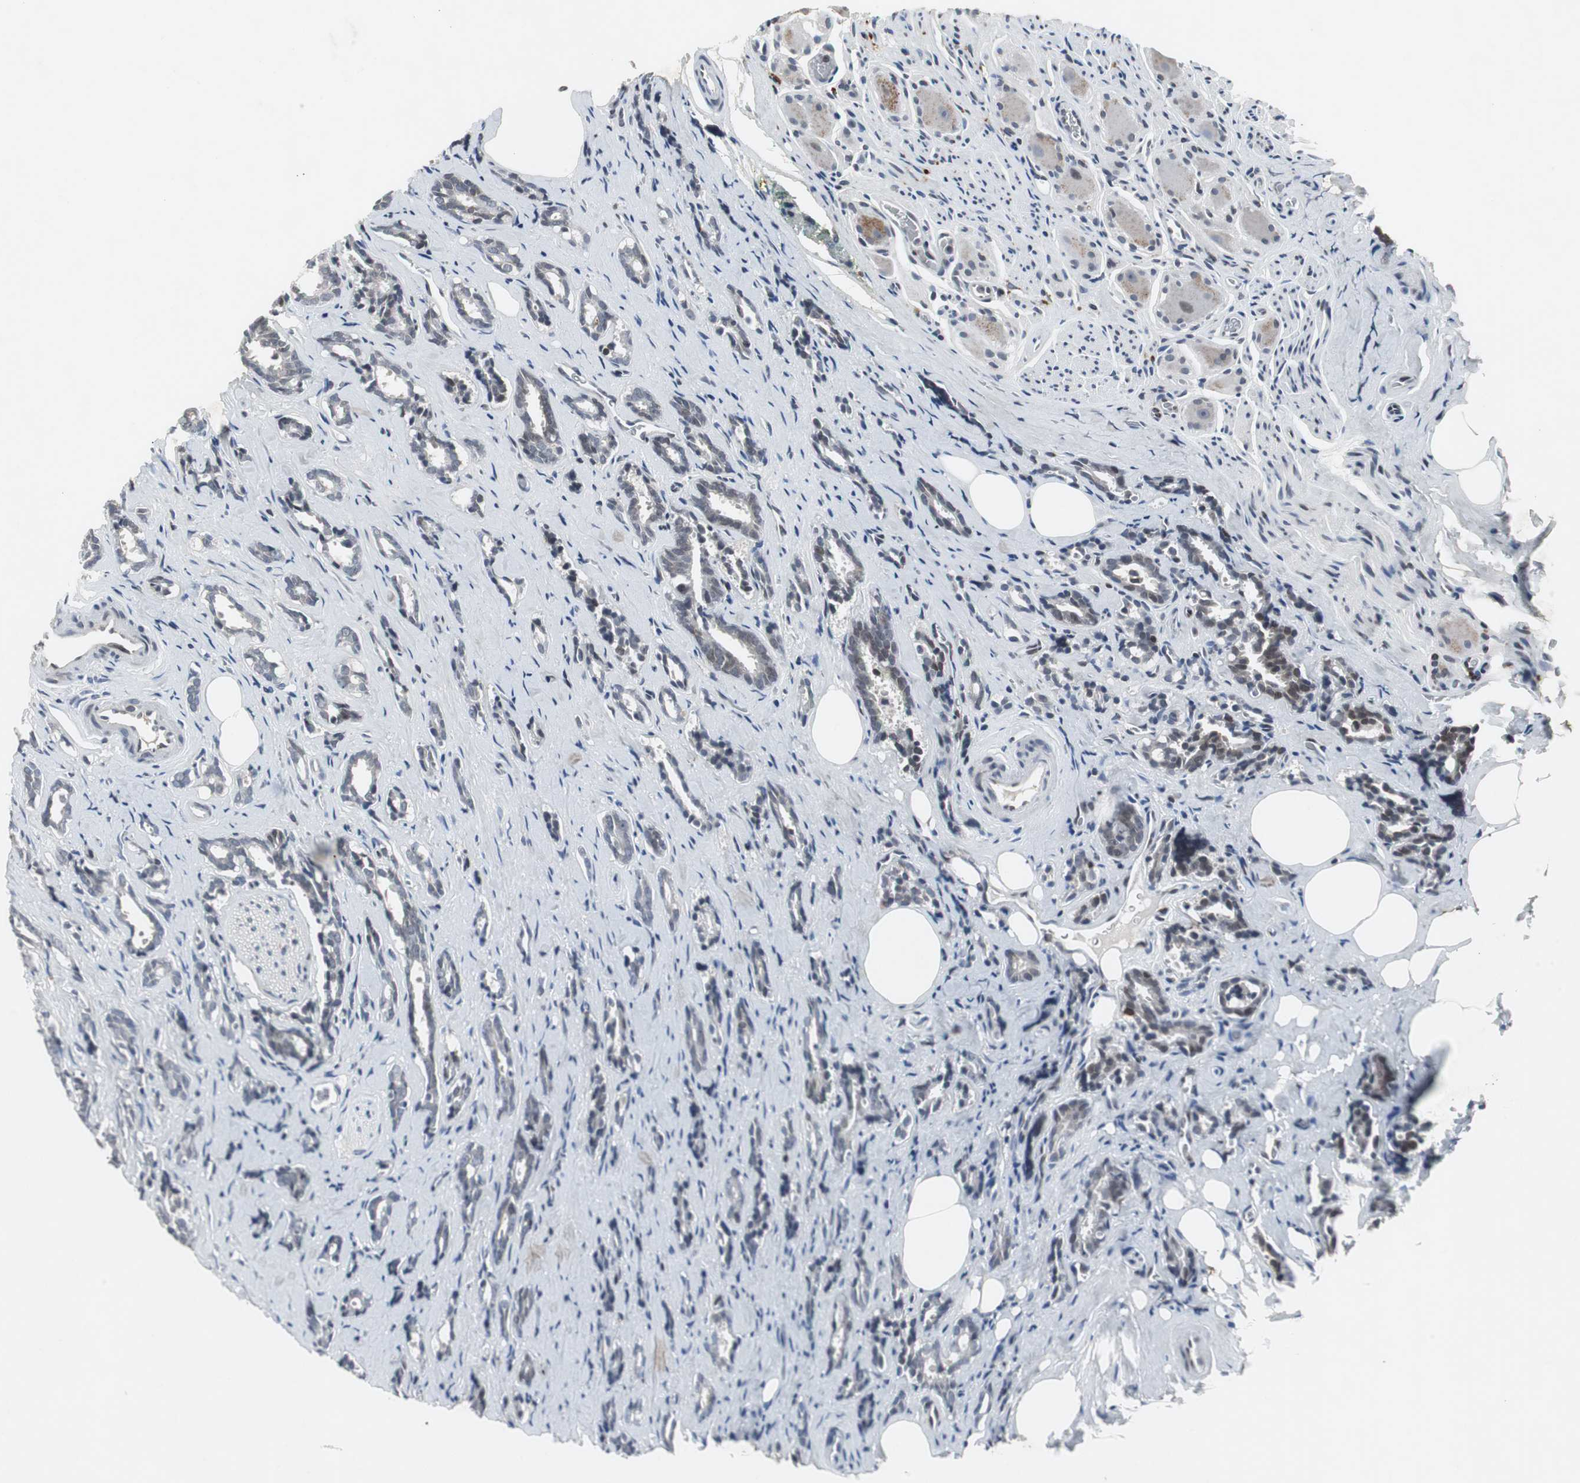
{"staining": {"intensity": "moderate", "quantity": "<25%", "location": "cytoplasmic/membranous"}, "tissue": "prostate cancer", "cell_type": "Tumor cells", "image_type": "cancer", "snomed": [{"axis": "morphology", "description": "Adenocarcinoma, High grade"}, {"axis": "topography", "description": "Prostate"}], "caption": "This is a photomicrograph of immunohistochemistry (IHC) staining of high-grade adenocarcinoma (prostate), which shows moderate staining in the cytoplasmic/membranous of tumor cells.", "gene": "ZNF396", "patient": {"sex": "male", "age": 67}}